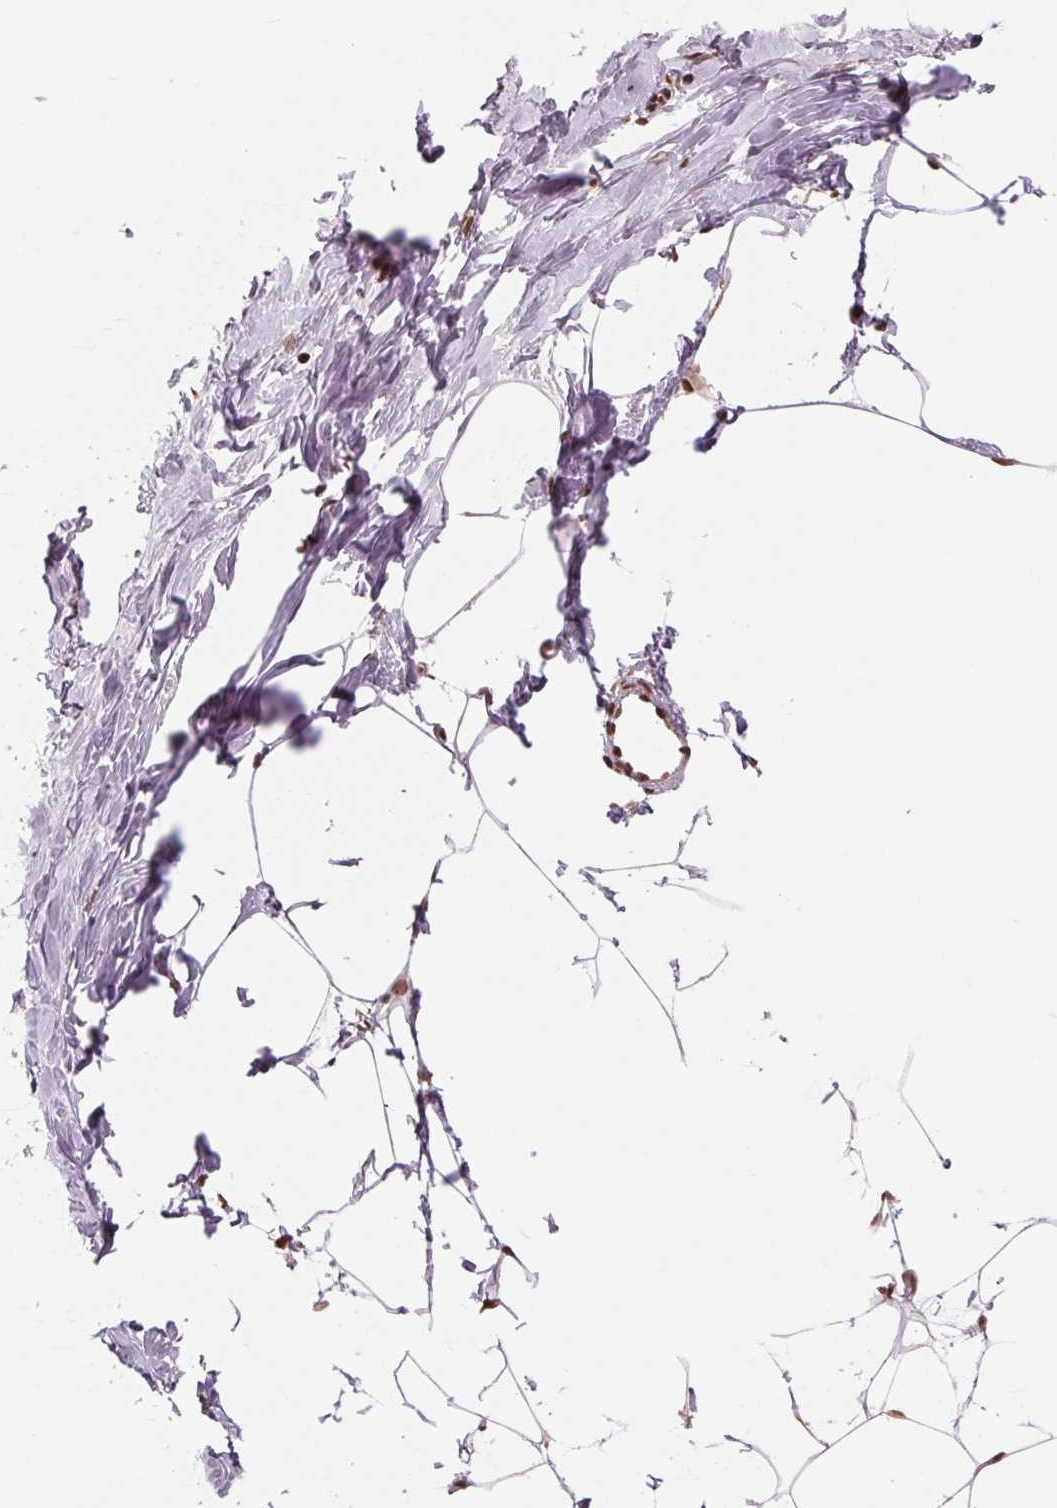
{"staining": {"intensity": "strong", "quantity": "<25%", "location": "nuclear"}, "tissue": "breast", "cell_type": "Adipocytes", "image_type": "normal", "snomed": [{"axis": "morphology", "description": "Normal tissue, NOS"}, {"axis": "topography", "description": "Breast"}], "caption": "An immunohistochemistry (IHC) image of normal tissue is shown. Protein staining in brown shows strong nuclear positivity in breast within adipocytes.", "gene": "TTLL9", "patient": {"sex": "female", "age": 27}}